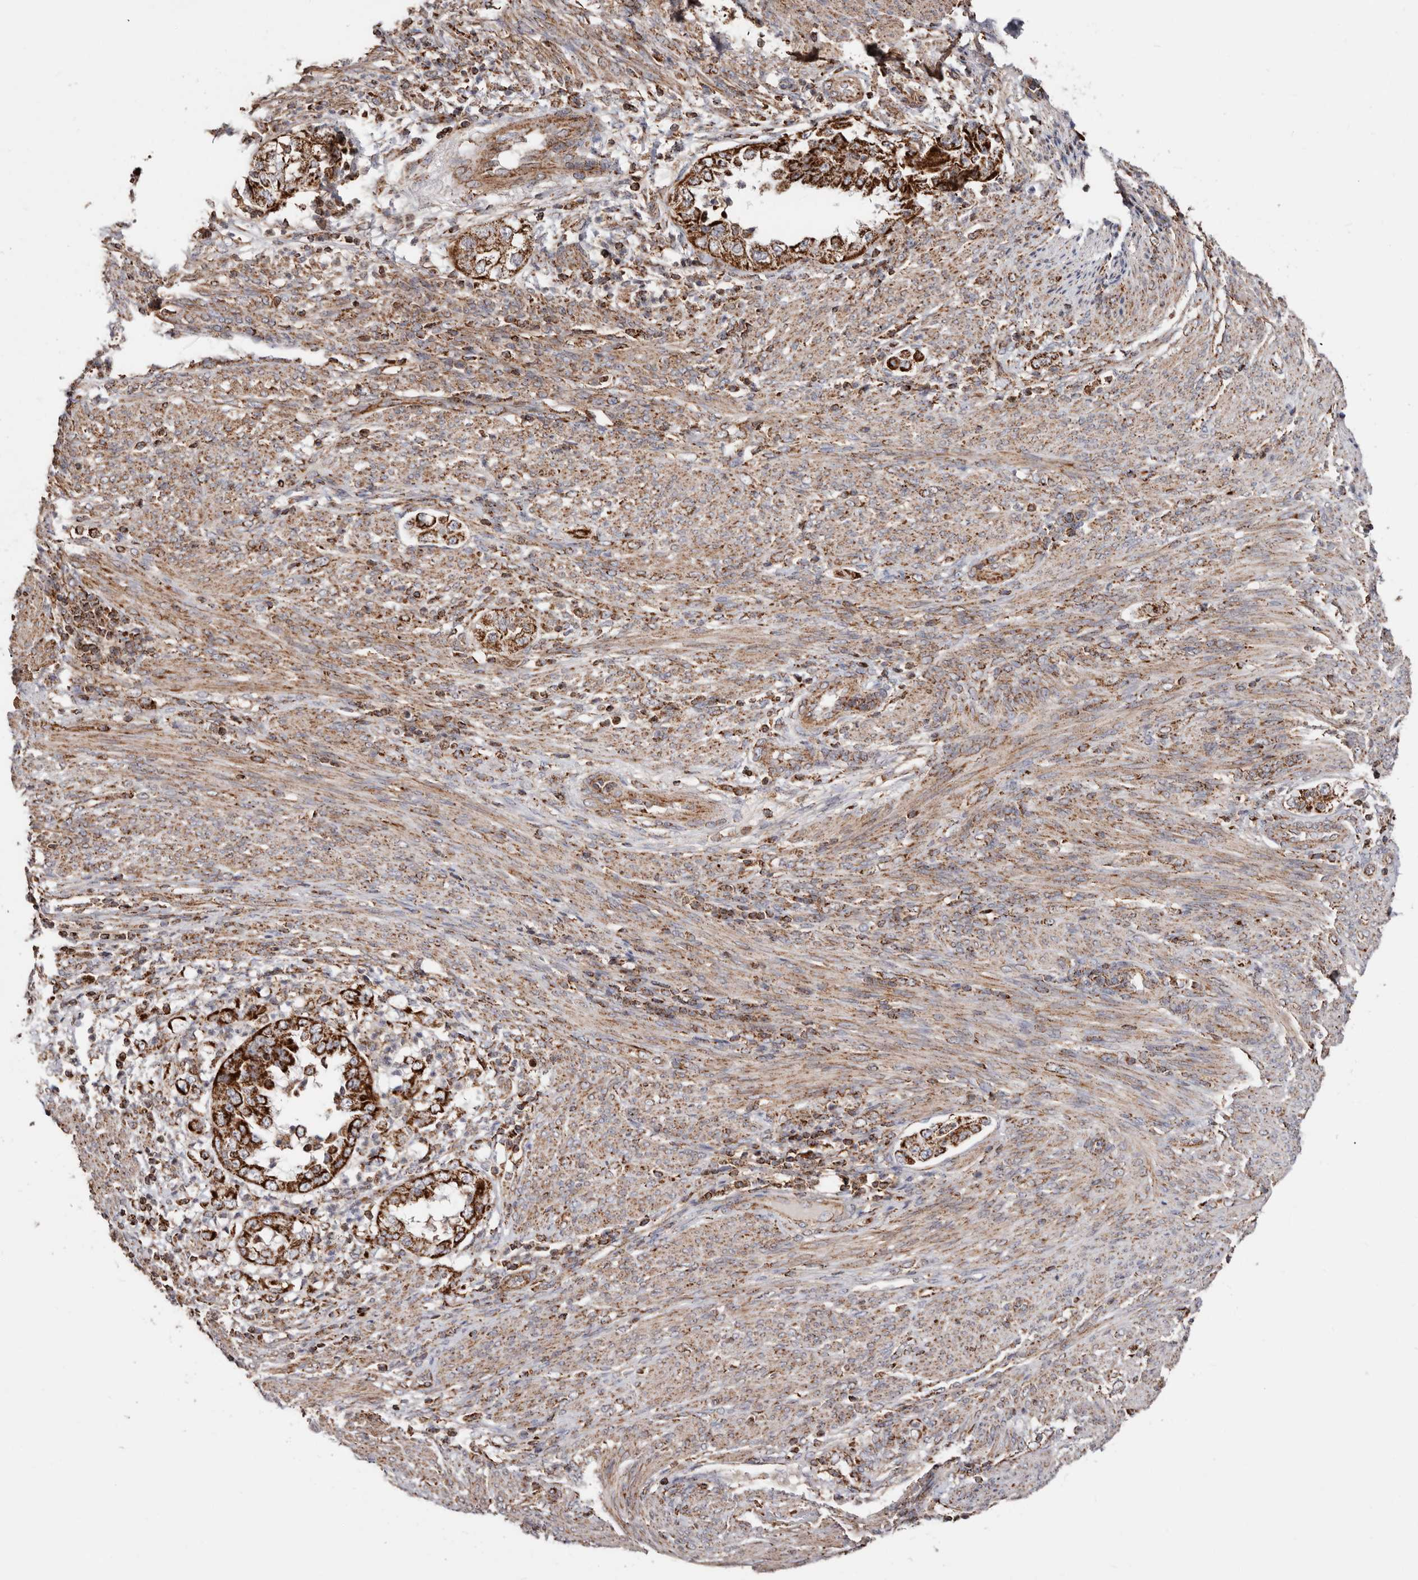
{"staining": {"intensity": "strong", "quantity": ">75%", "location": "cytoplasmic/membranous"}, "tissue": "endometrial cancer", "cell_type": "Tumor cells", "image_type": "cancer", "snomed": [{"axis": "morphology", "description": "Adenocarcinoma, NOS"}, {"axis": "topography", "description": "Endometrium"}], "caption": "Protein expression analysis of endometrial cancer displays strong cytoplasmic/membranous positivity in approximately >75% of tumor cells. (DAB IHC, brown staining for protein, blue staining for nuclei).", "gene": "PRKACB", "patient": {"sex": "female", "age": 85}}